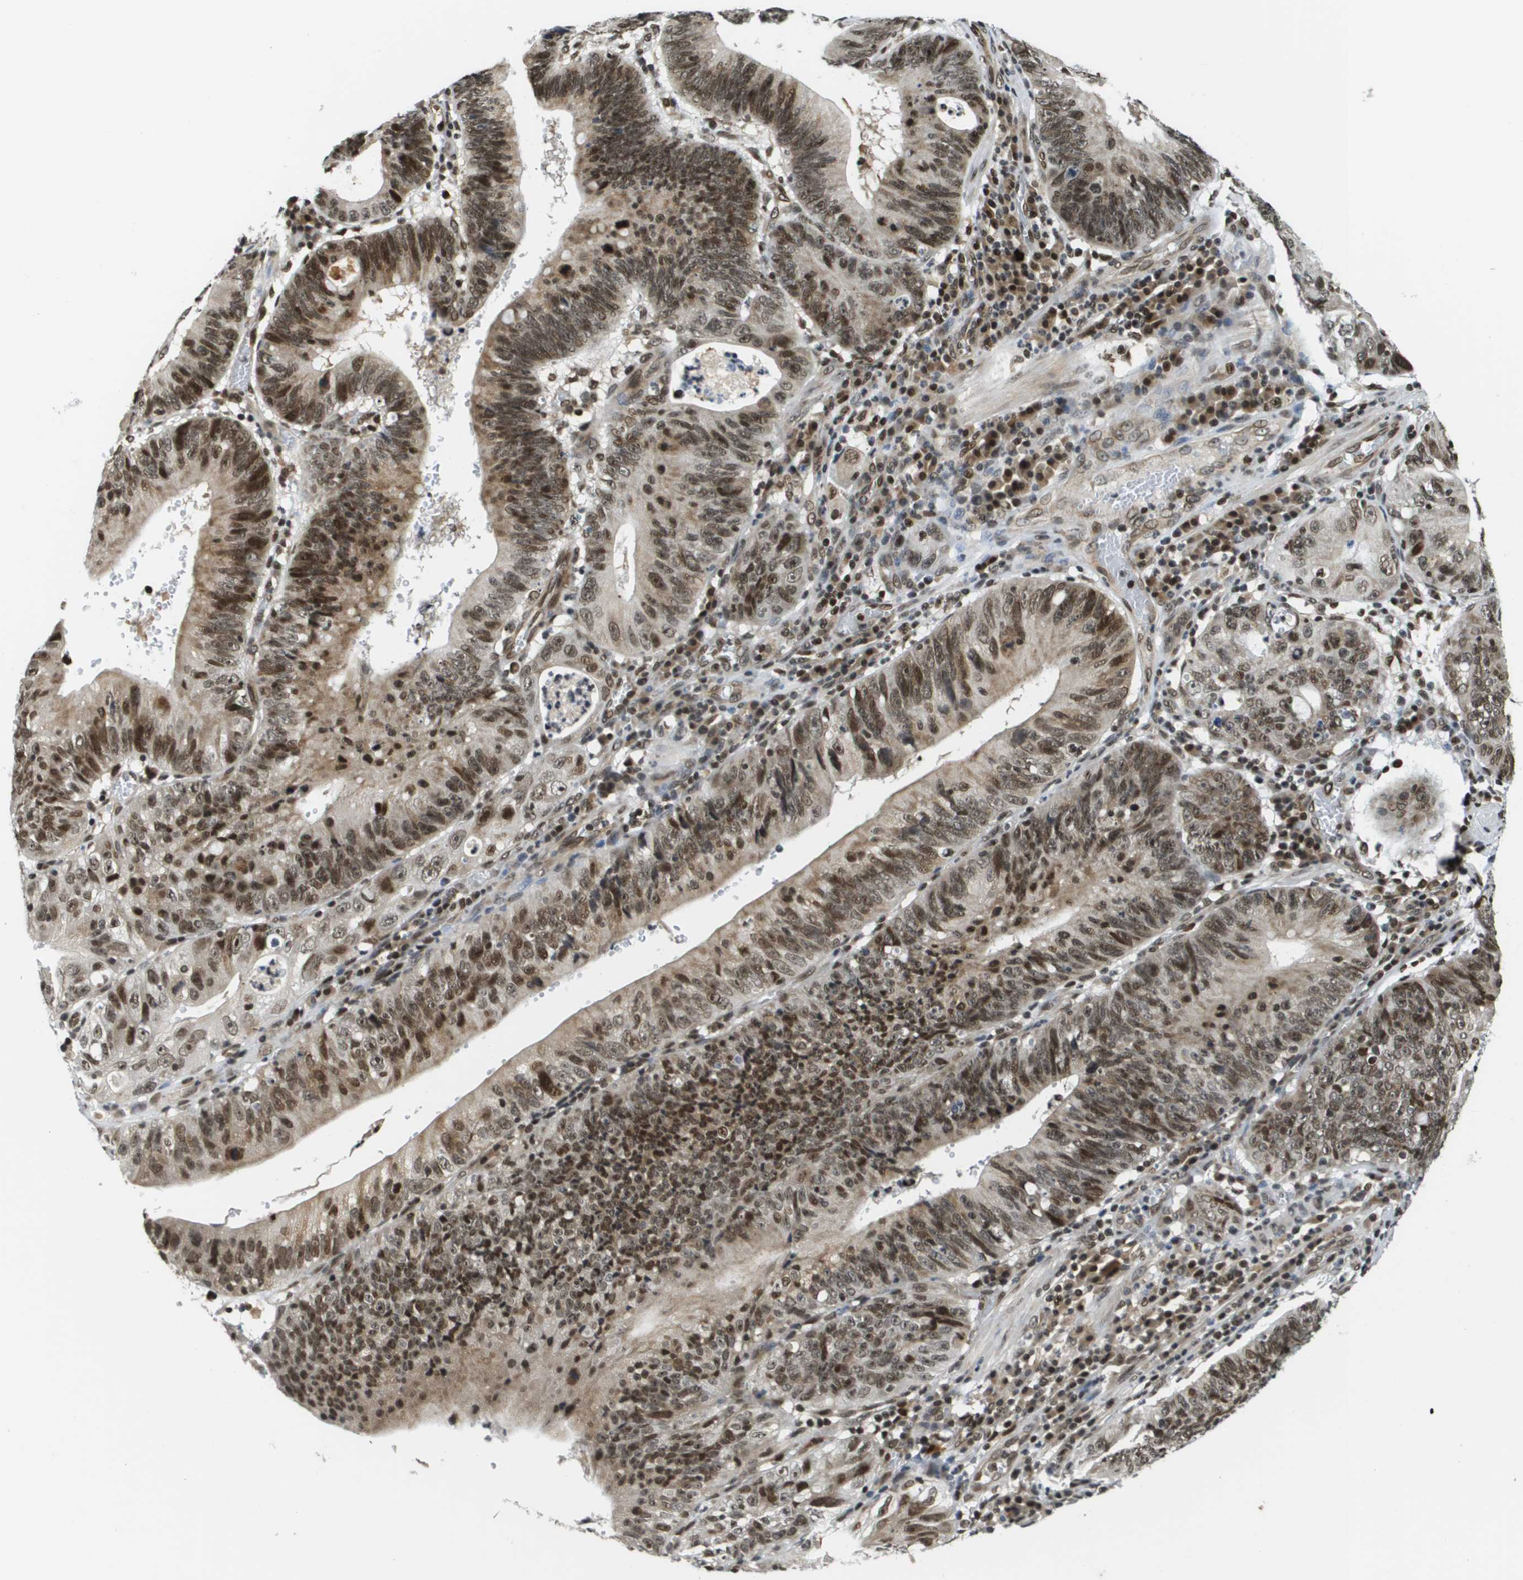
{"staining": {"intensity": "moderate", "quantity": ">75%", "location": "nuclear"}, "tissue": "stomach cancer", "cell_type": "Tumor cells", "image_type": "cancer", "snomed": [{"axis": "morphology", "description": "Adenocarcinoma, NOS"}, {"axis": "topography", "description": "Stomach"}], "caption": "DAB (3,3'-diaminobenzidine) immunohistochemical staining of human stomach cancer (adenocarcinoma) exhibits moderate nuclear protein staining in approximately >75% of tumor cells.", "gene": "RECQL4", "patient": {"sex": "male", "age": 59}}